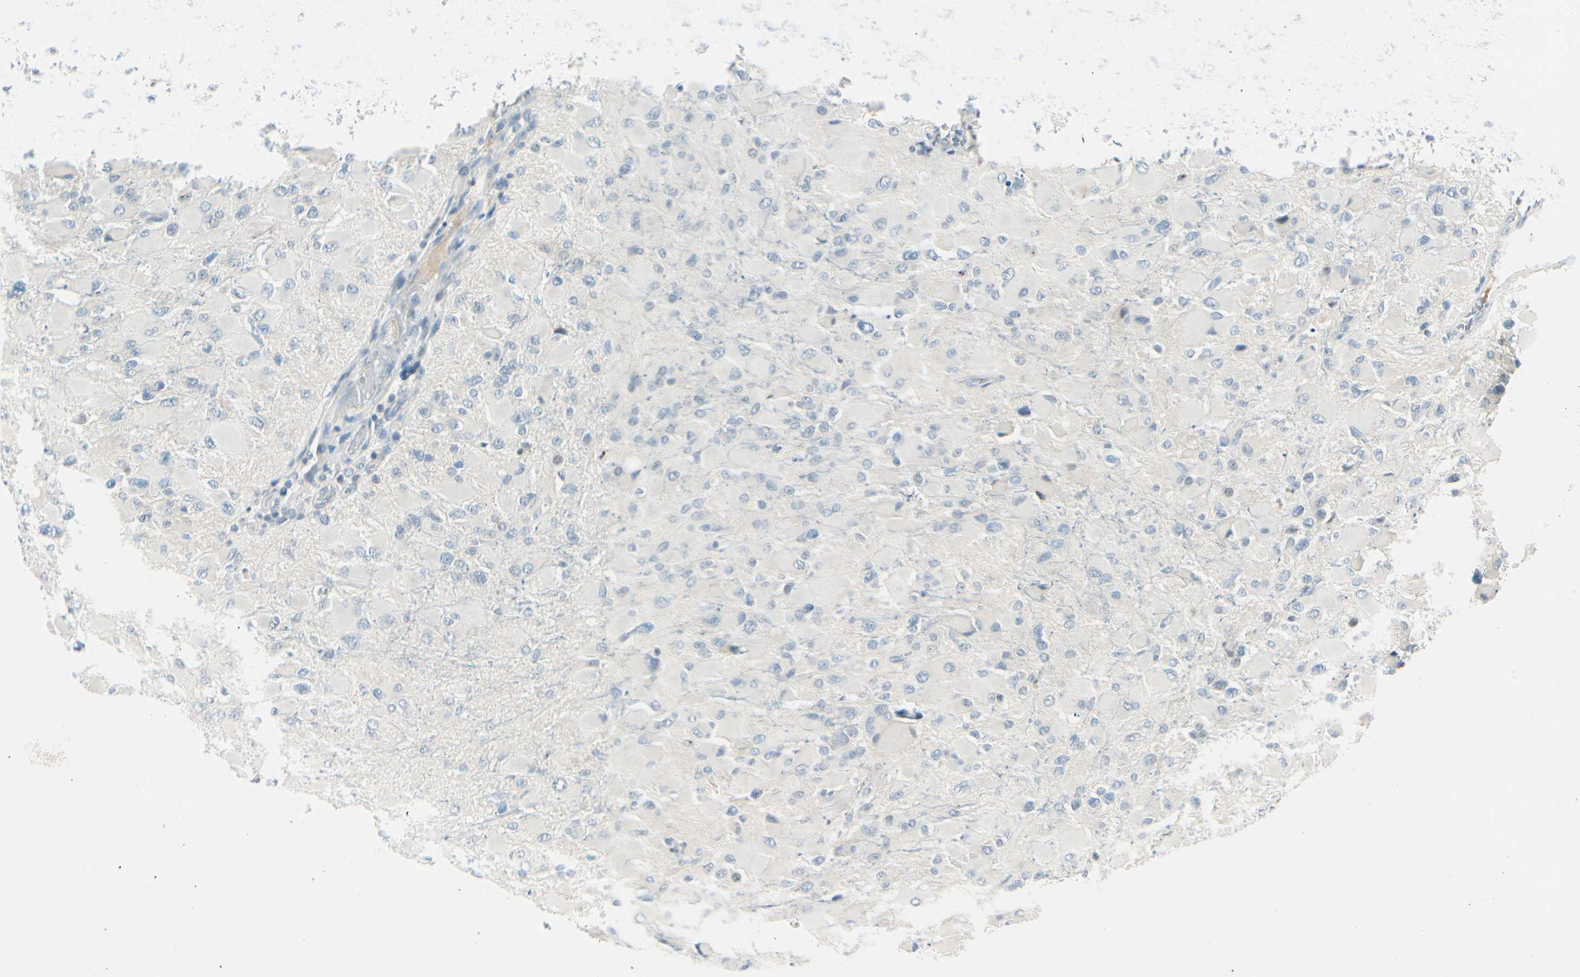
{"staining": {"intensity": "negative", "quantity": "none", "location": "none"}, "tissue": "glioma", "cell_type": "Tumor cells", "image_type": "cancer", "snomed": [{"axis": "morphology", "description": "Glioma, malignant, High grade"}, {"axis": "topography", "description": "Cerebral cortex"}], "caption": "IHC micrograph of neoplastic tissue: human glioma stained with DAB (3,3'-diaminobenzidine) shows no significant protein expression in tumor cells. (DAB (3,3'-diaminobenzidine) immunohistochemistry, high magnification).", "gene": "ZSCAN1", "patient": {"sex": "female", "age": 36}}